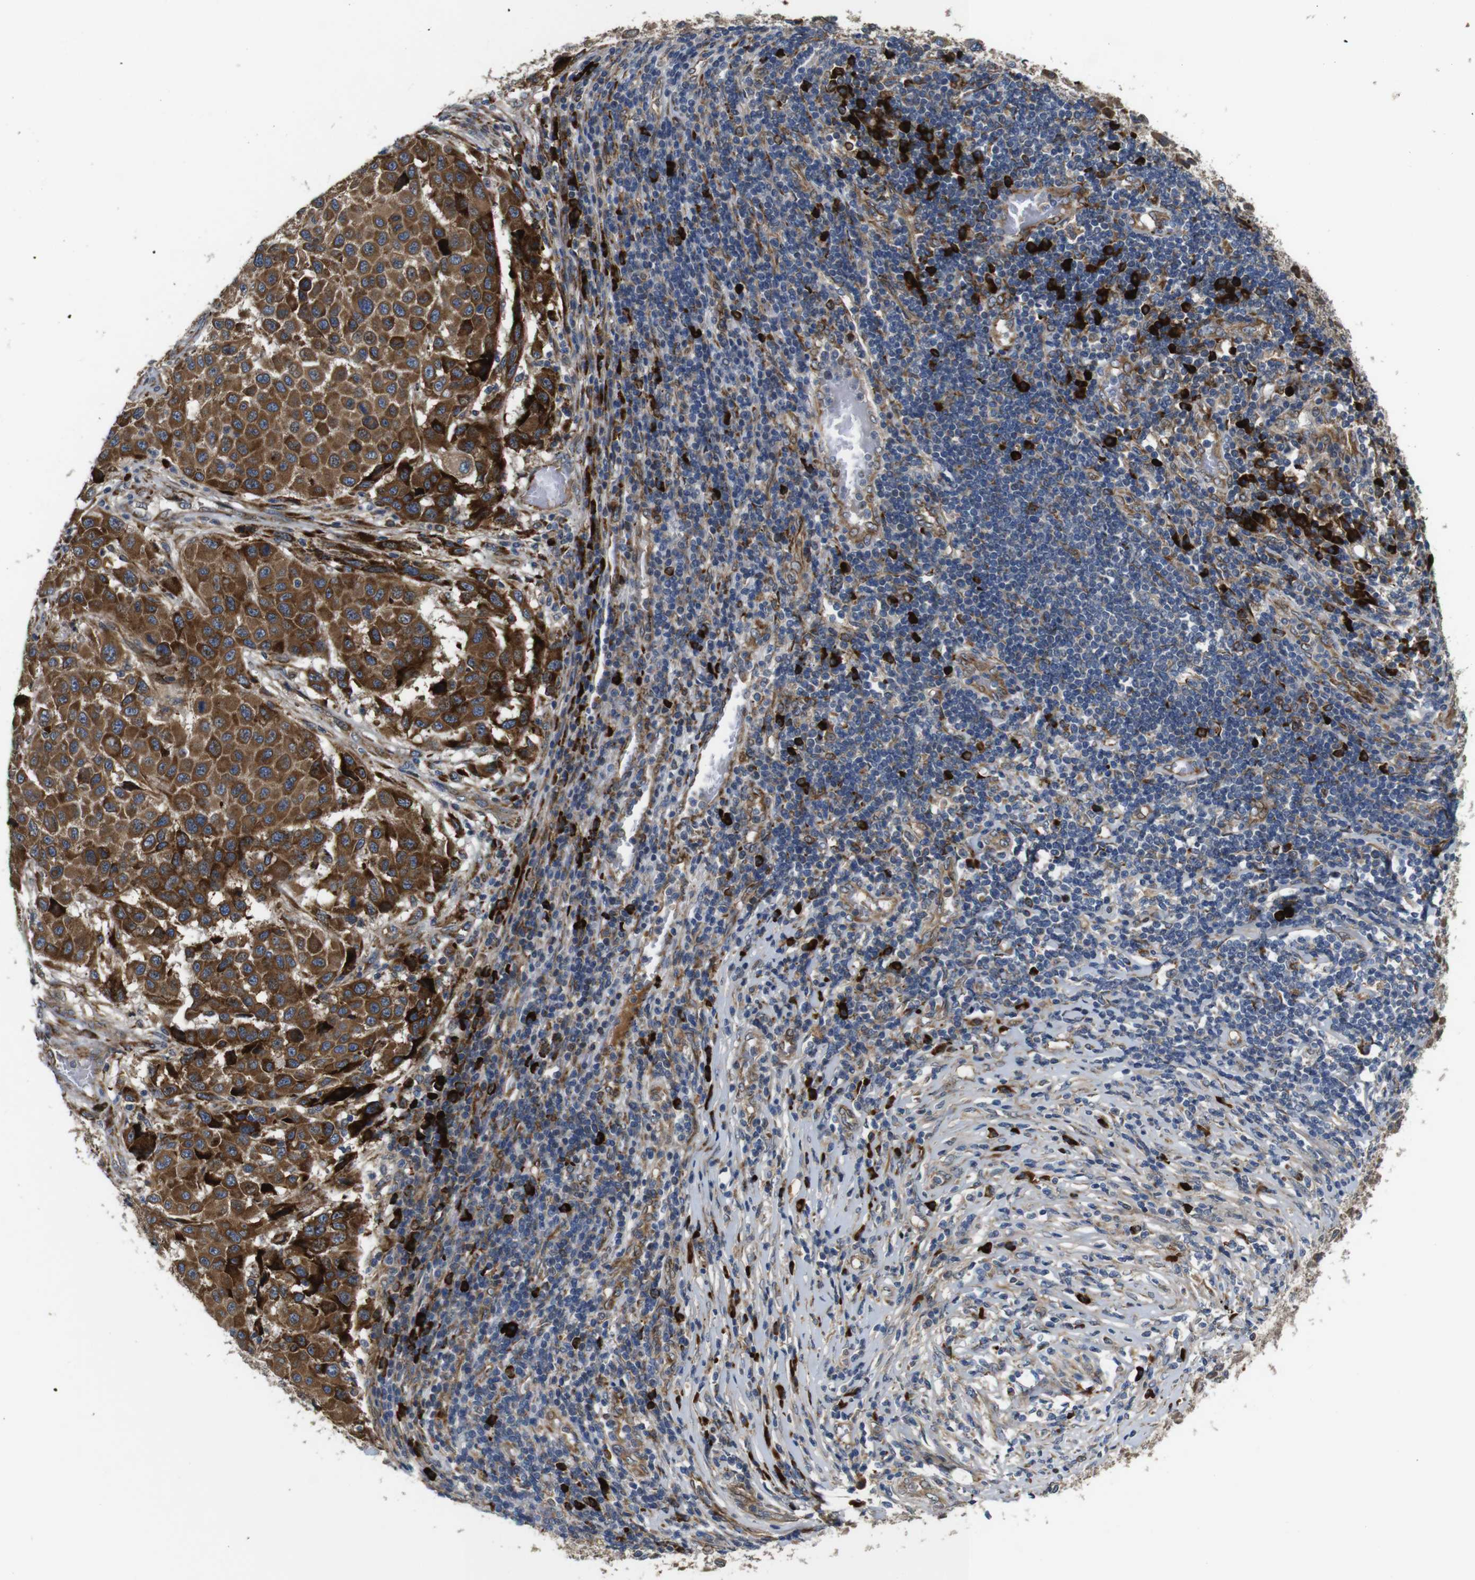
{"staining": {"intensity": "moderate", "quantity": ">75%", "location": "cytoplasmic/membranous"}, "tissue": "melanoma", "cell_type": "Tumor cells", "image_type": "cancer", "snomed": [{"axis": "morphology", "description": "Malignant melanoma, Metastatic site"}, {"axis": "topography", "description": "Lymph node"}], "caption": "A photomicrograph showing moderate cytoplasmic/membranous positivity in approximately >75% of tumor cells in malignant melanoma (metastatic site), as visualized by brown immunohistochemical staining.", "gene": "UBE2G2", "patient": {"sex": "male", "age": 61}}